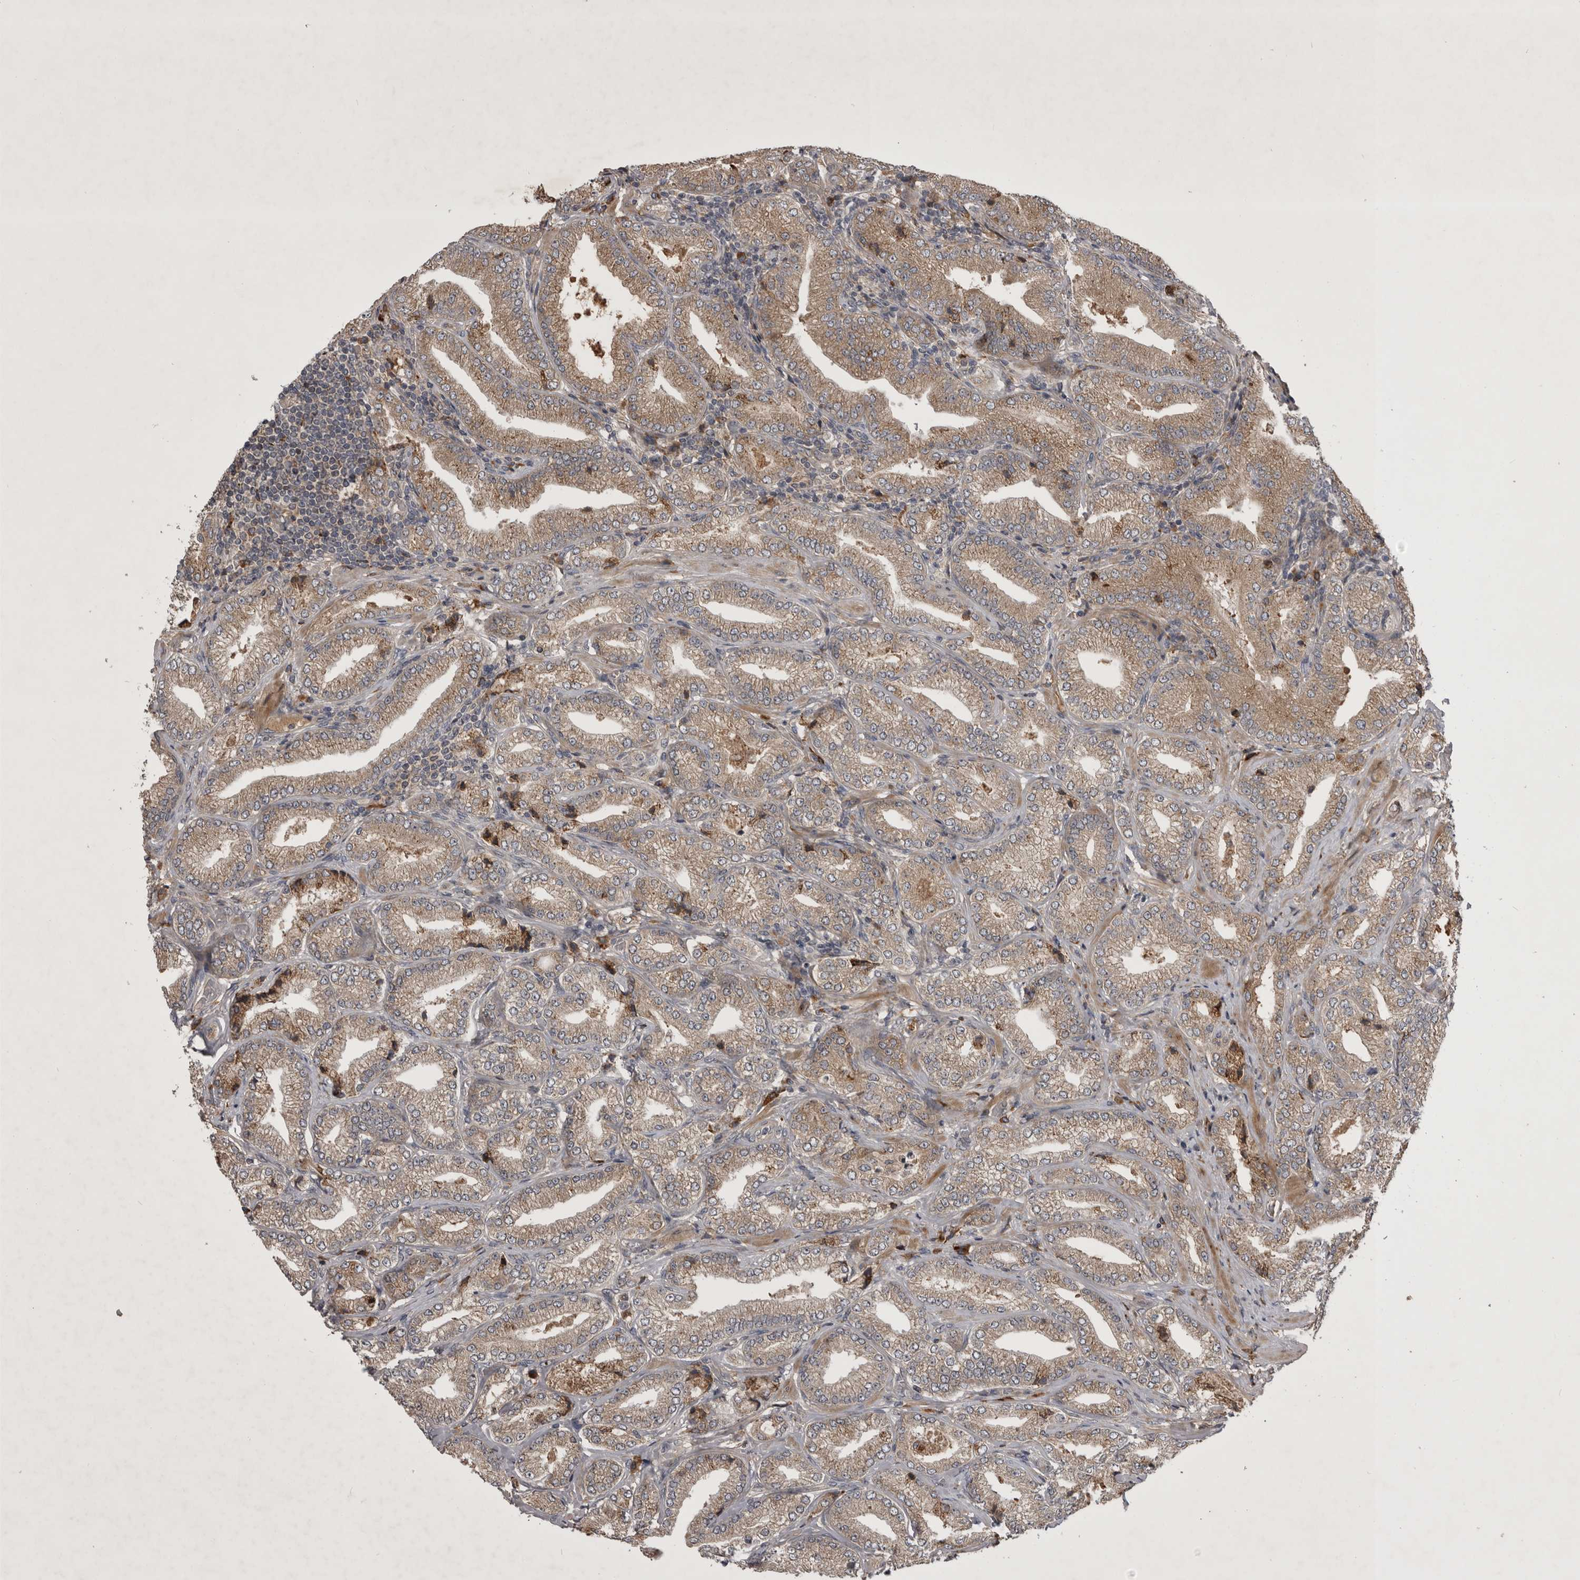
{"staining": {"intensity": "weak", "quantity": ">75%", "location": "cytoplasmic/membranous"}, "tissue": "prostate cancer", "cell_type": "Tumor cells", "image_type": "cancer", "snomed": [{"axis": "morphology", "description": "Adenocarcinoma, Low grade"}, {"axis": "topography", "description": "Prostate"}], "caption": "Approximately >75% of tumor cells in human prostate cancer display weak cytoplasmic/membranous protein staining as visualized by brown immunohistochemical staining.", "gene": "RAB3GAP2", "patient": {"sex": "male", "age": 62}}